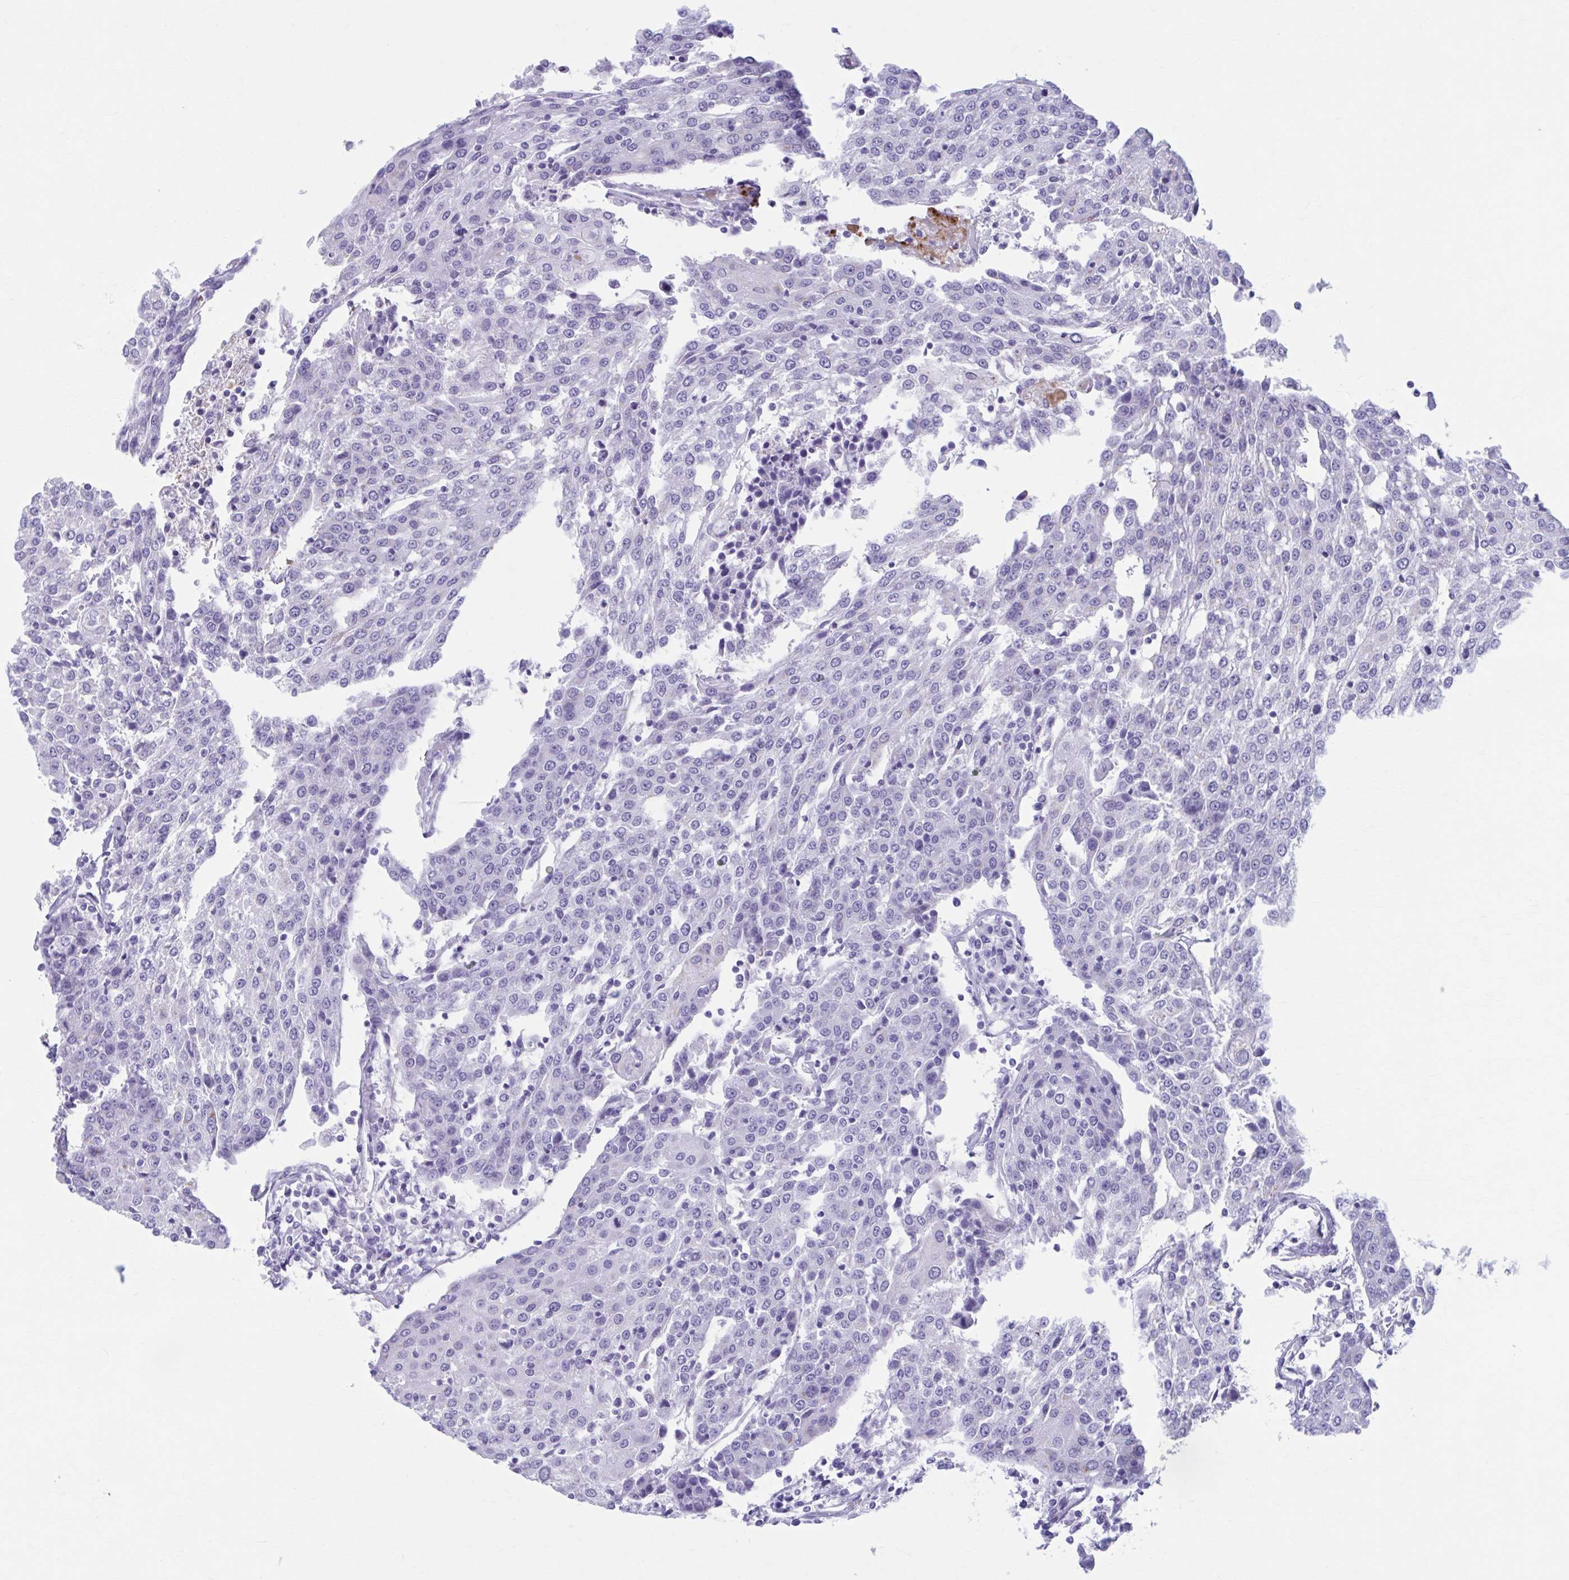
{"staining": {"intensity": "negative", "quantity": "none", "location": "none"}, "tissue": "urothelial cancer", "cell_type": "Tumor cells", "image_type": "cancer", "snomed": [{"axis": "morphology", "description": "Urothelial carcinoma, High grade"}, {"axis": "topography", "description": "Urinary bladder"}], "caption": "Tumor cells show no significant protein positivity in urothelial carcinoma (high-grade).", "gene": "KCNE2", "patient": {"sex": "female", "age": 85}}